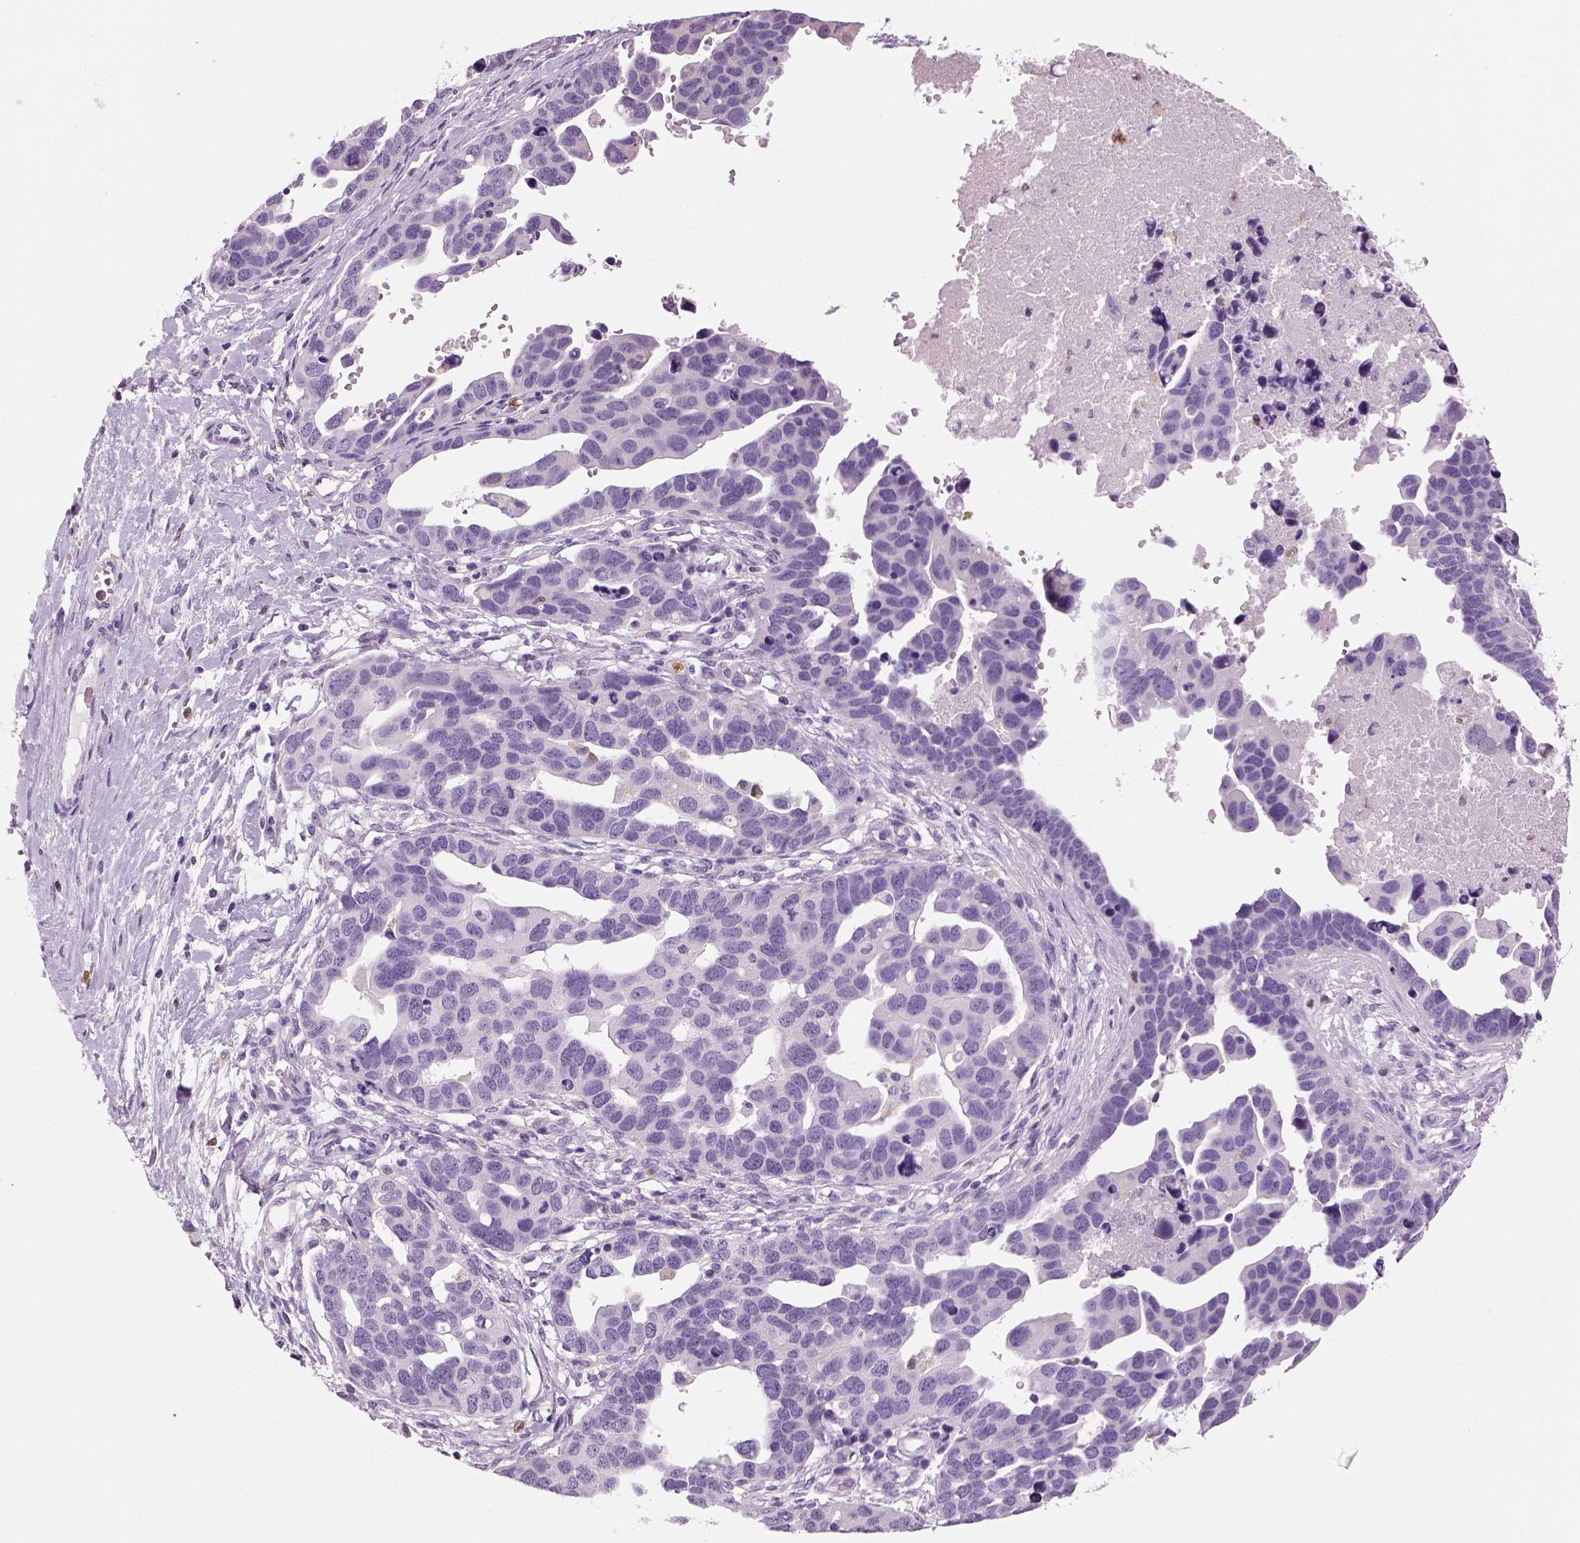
{"staining": {"intensity": "negative", "quantity": "none", "location": "none"}, "tissue": "ovarian cancer", "cell_type": "Tumor cells", "image_type": "cancer", "snomed": [{"axis": "morphology", "description": "Cystadenocarcinoma, serous, NOS"}, {"axis": "topography", "description": "Ovary"}], "caption": "This is an IHC micrograph of human ovarian serous cystadenocarcinoma. There is no positivity in tumor cells.", "gene": "NECAB2", "patient": {"sex": "female", "age": 54}}